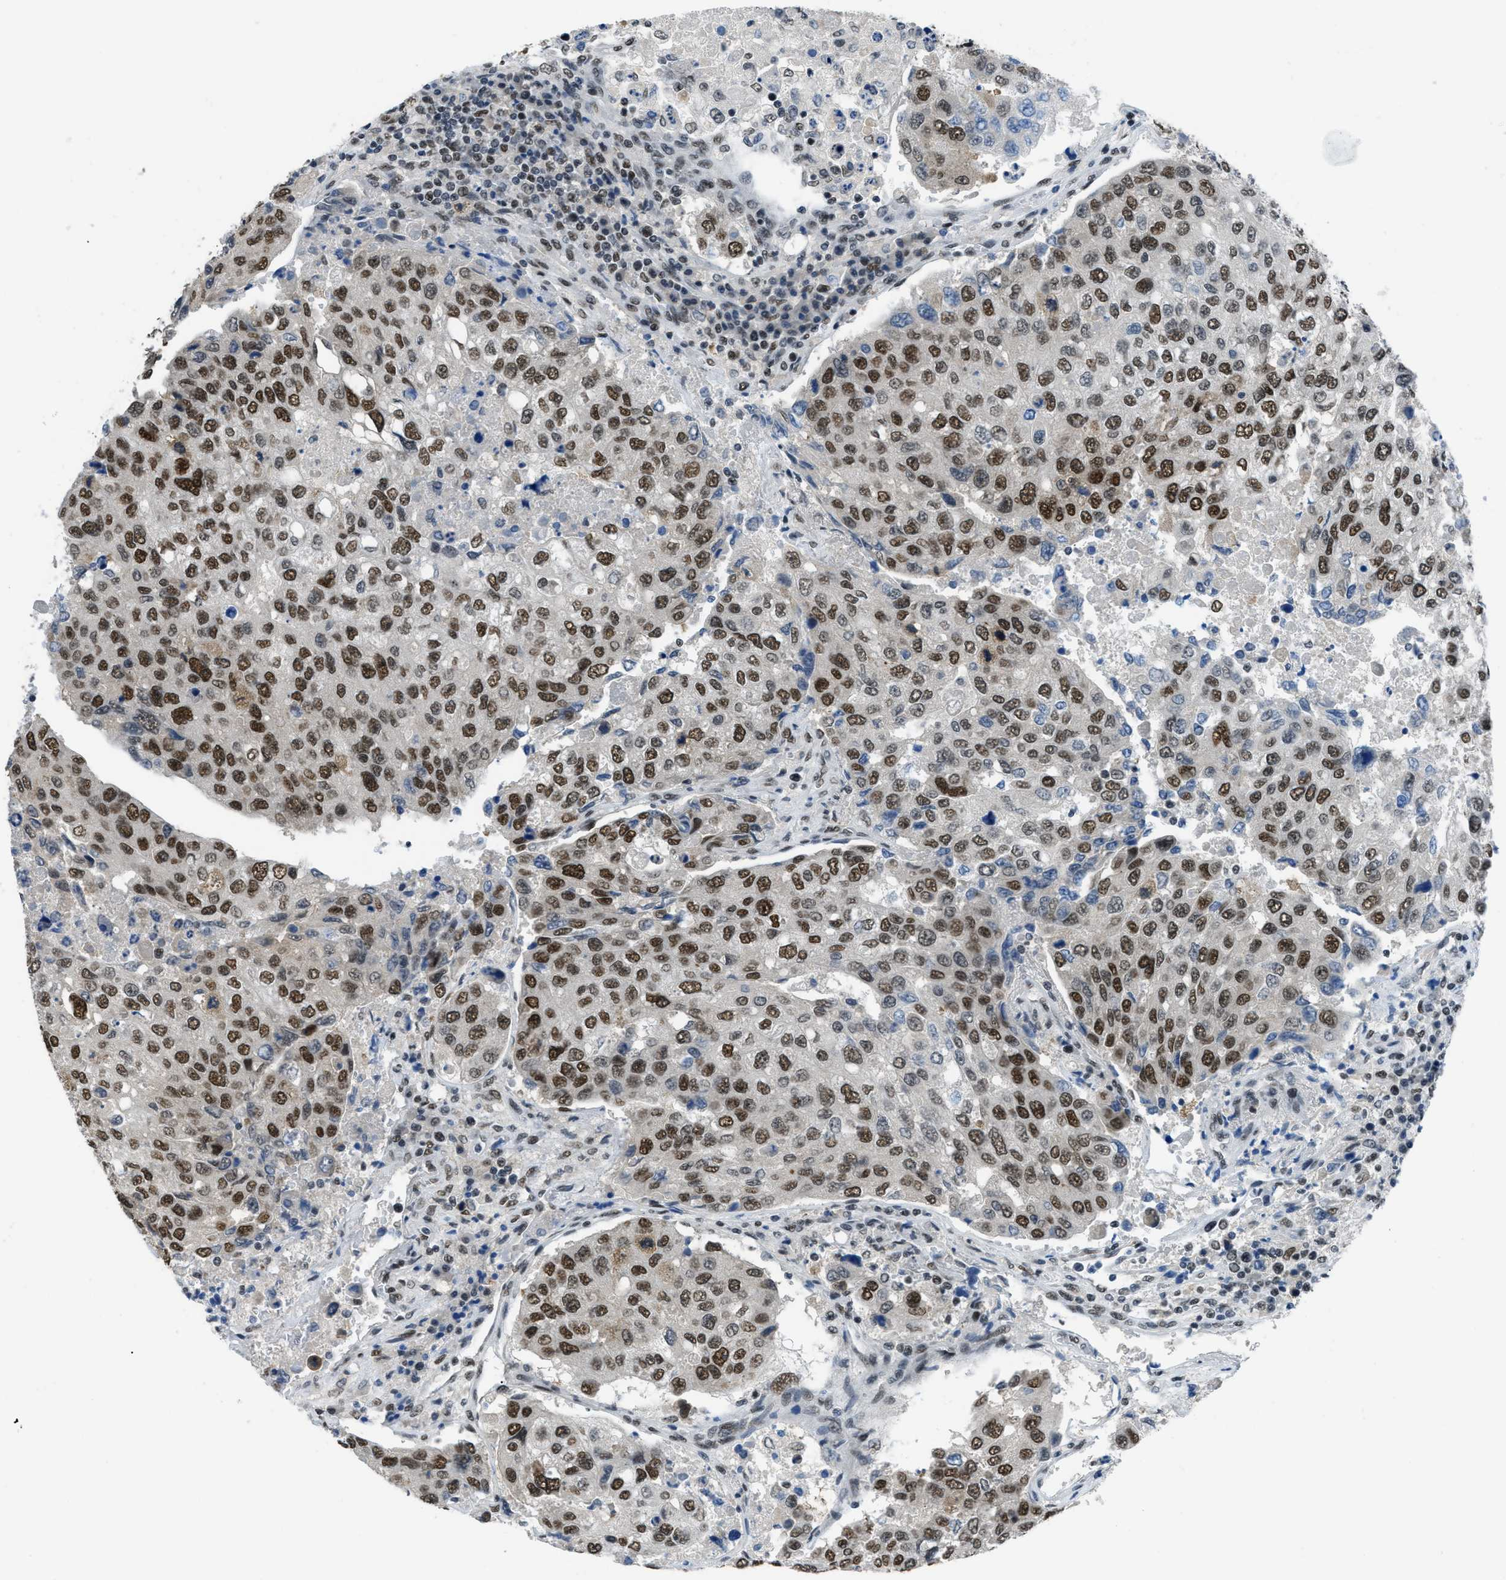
{"staining": {"intensity": "strong", "quantity": ">75%", "location": "nuclear"}, "tissue": "urothelial cancer", "cell_type": "Tumor cells", "image_type": "cancer", "snomed": [{"axis": "morphology", "description": "Urothelial carcinoma, High grade"}, {"axis": "topography", "description": "Lymph node"}, {"axis": "topography", "description": "Urinary bladder"}], "caption": "Immunohistochemical staining of human urothelial cancer reveals high levels of strong nuclear positivity in about >75% of tumor cells.", "gene": "GATAD2B", "patient": {"sex": "male", "age": 51}}